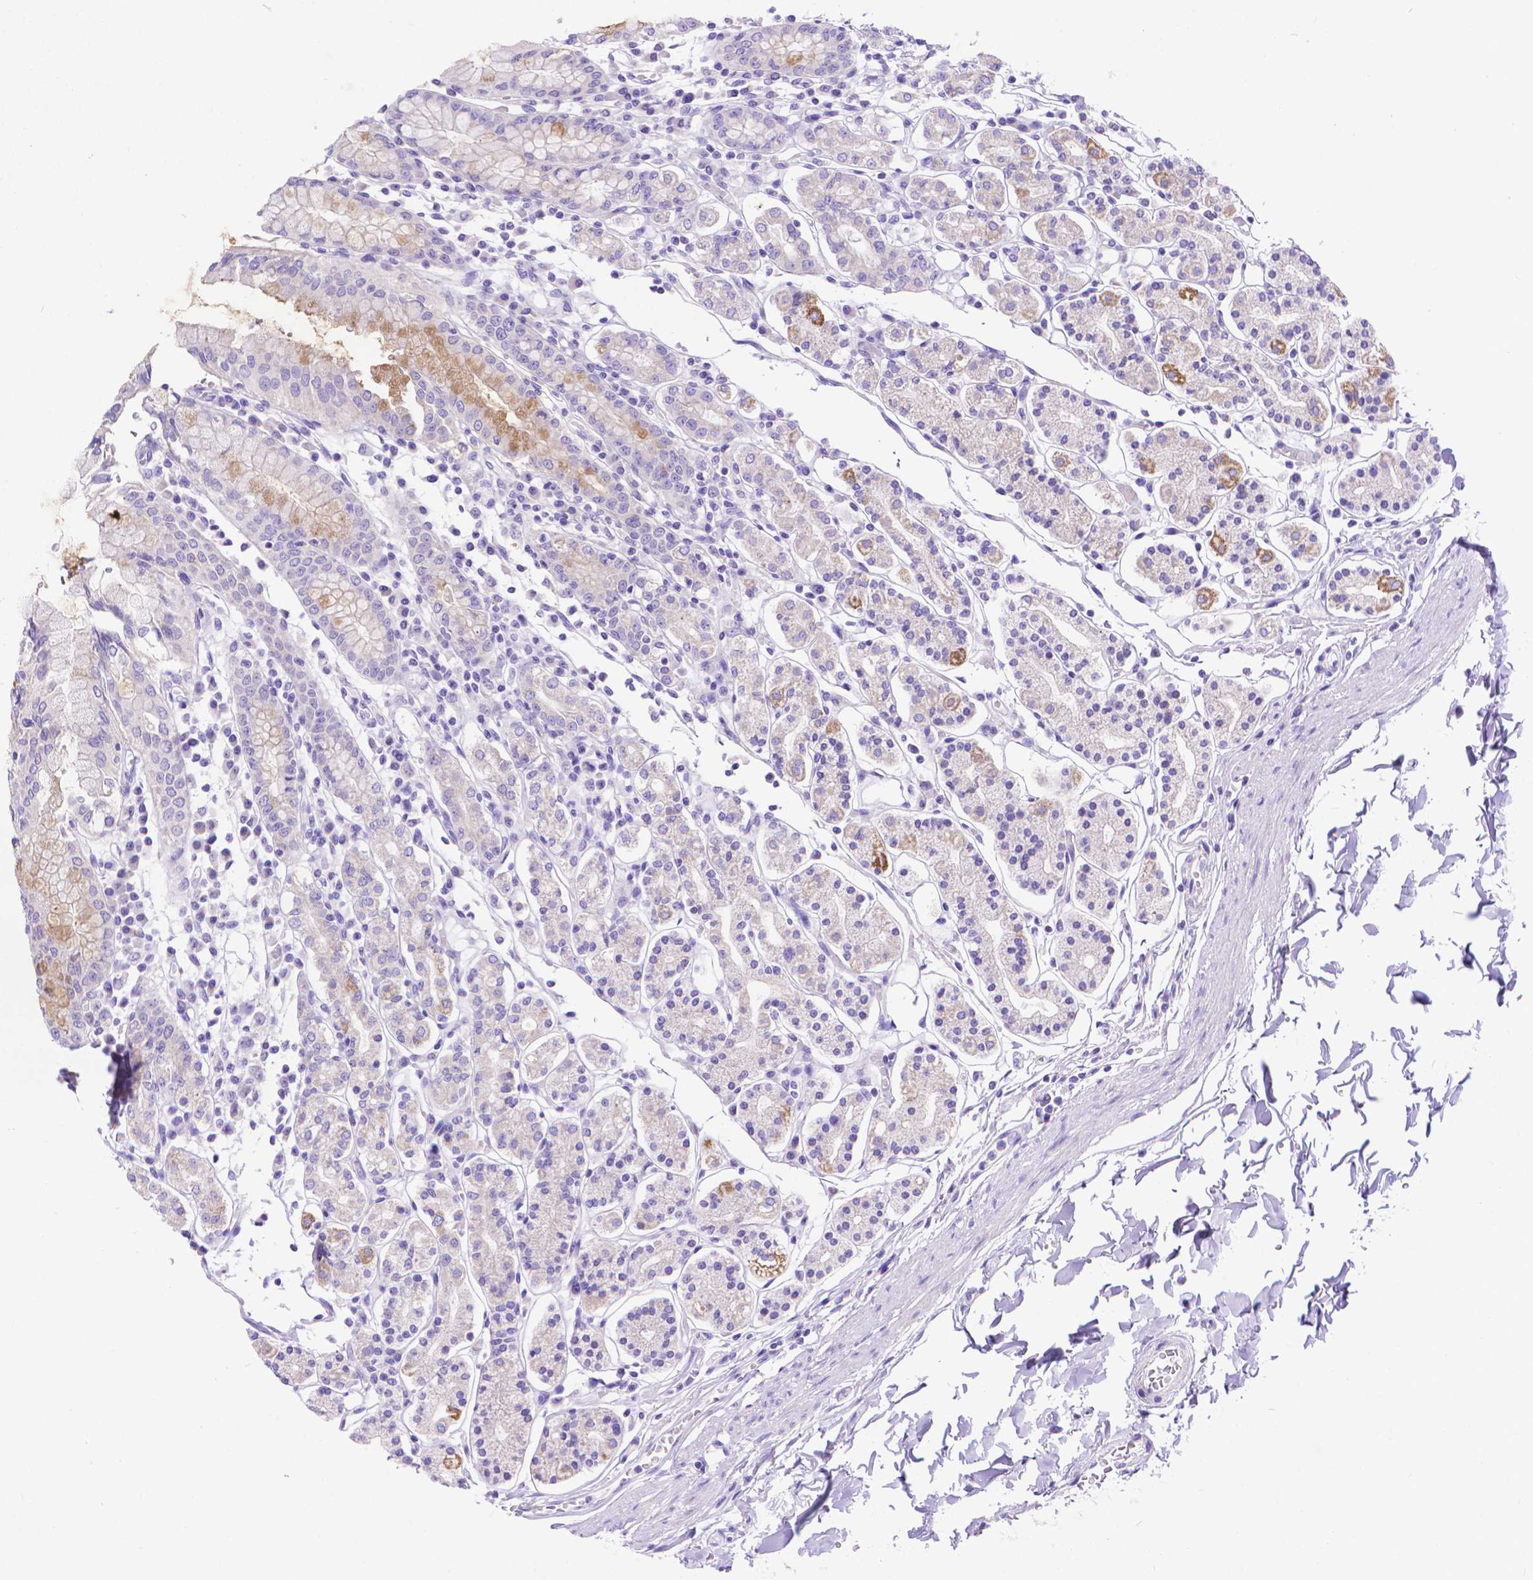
{"staining": {"intensity": "moderate", "quantity": "<25%", "location": "cytoplasmic/membranous"}, "tissue": "stomach", "cell_type": "Glandular cells", "image_type": "normal", "snomed": [{"axis": "morphology", "description": "Normal tissue, NOS"}, {"axis": "topography", "description": "Stomach, upper"}, {"axis": "topography", "description": "Stomach"}], "caption": "A brown stain shows moderate cytoplasmic/membranous positivity of a protein in glandular cells of unremarkable human stomach.", "gene": "DHRS2", "patient": {"sex": "male", "age": 62}}